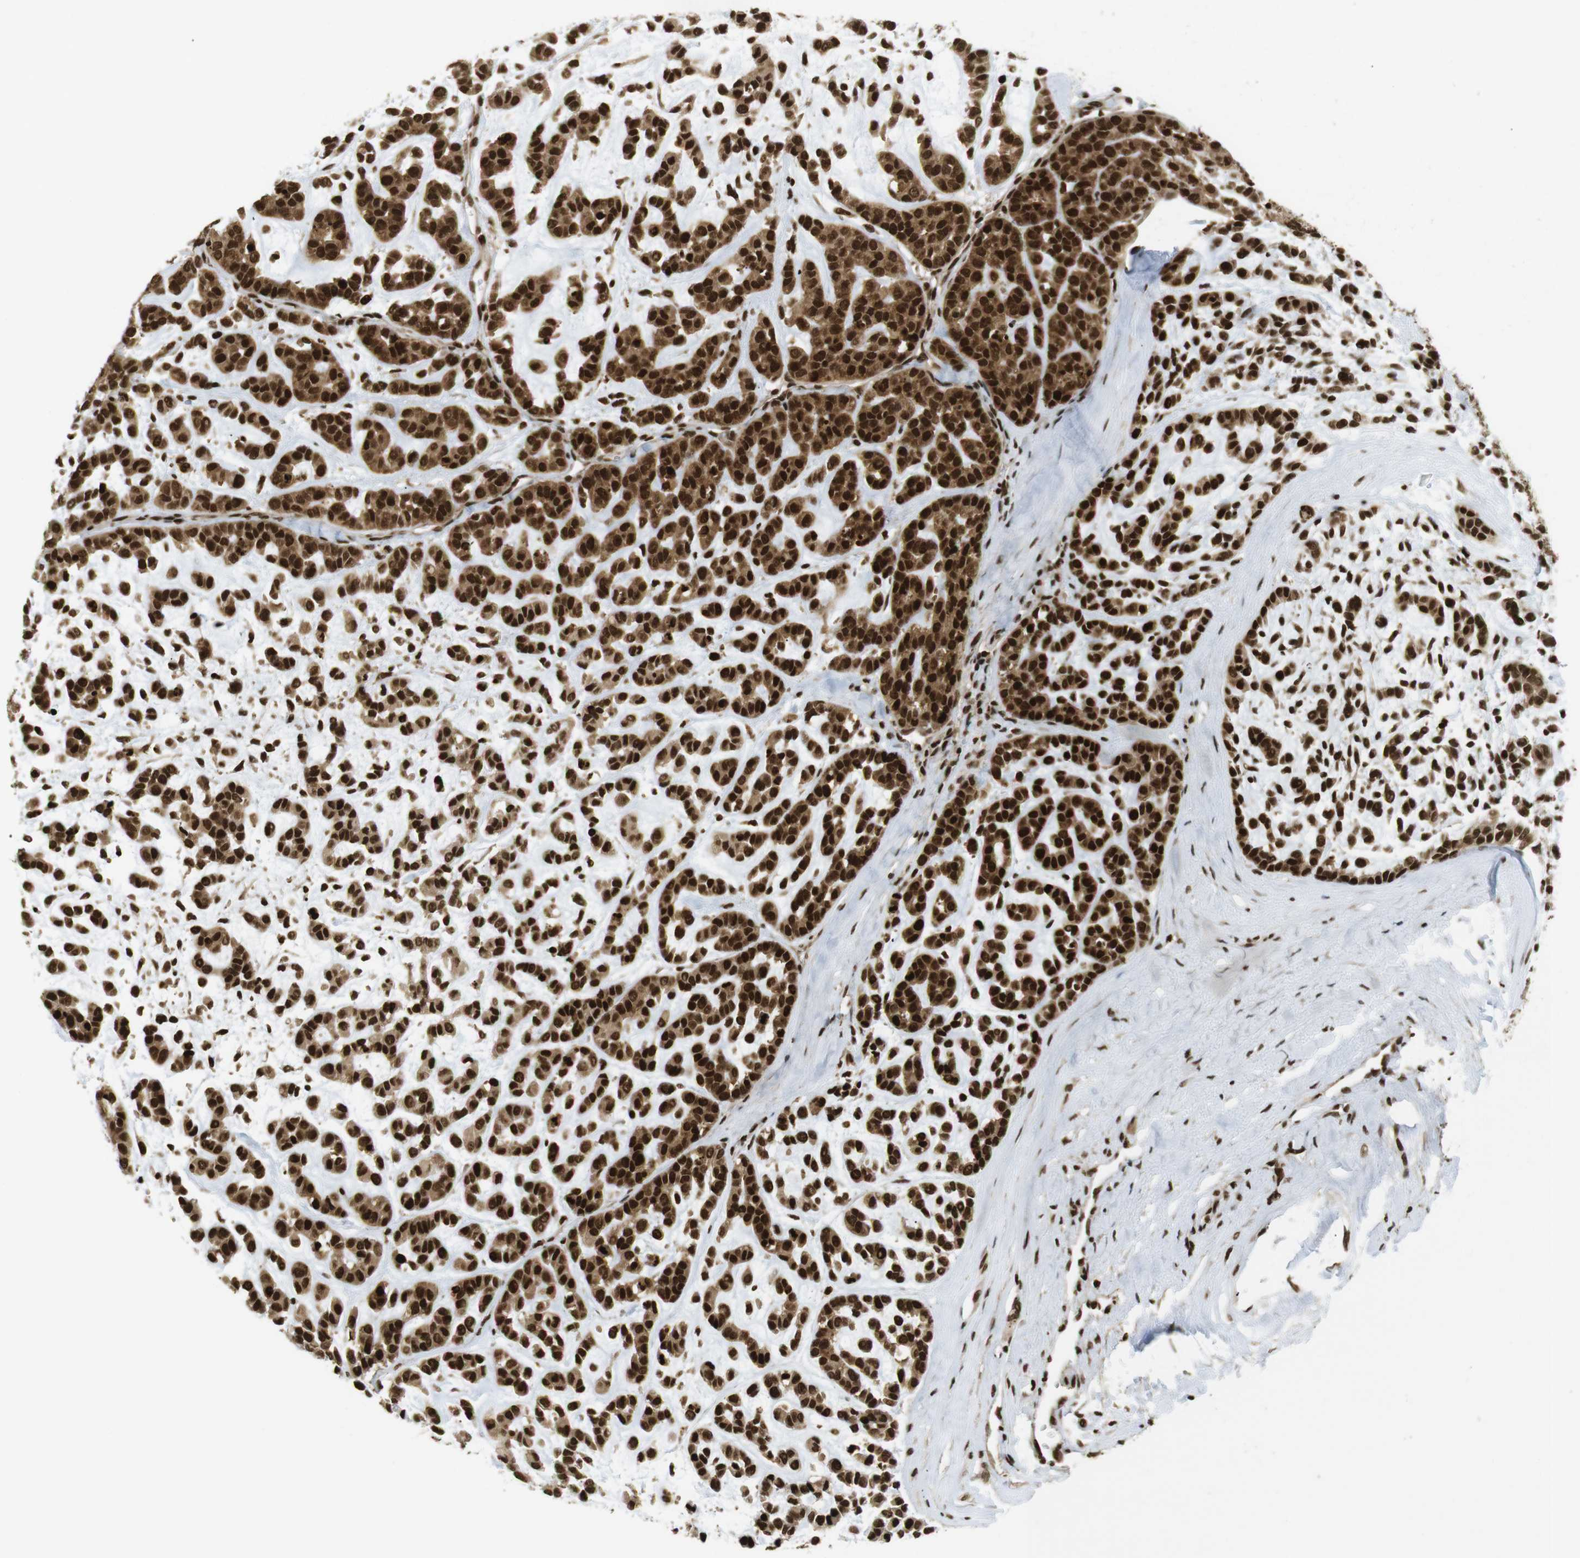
{"staining": {"intensity": "strong", "quantity": ">75%", "location": "cytoplasmic/membranous,nuclear"}, "tissue": "head and neck cancer", "cell_type": "Tumor cells", "image_type": "cancer", "snomed": [{"axis": "morphology", "description": "Adenocarcinoma, NOS"}, {"axis": "morphology", "description": "Adenoma, NOS"}, {"axis": "topography", "description": "Head-Neck"}], "caption": "DAB (3,3'-diaminobenzidine) immunohistochemical staining of head and neck cancer (adenoma) exhibits strong cytoplasmic/membranous and nuclear protein expression in approximately >75% of tumor cells. Immunohistochemistry stains the protein in brown and the nuclei are stained blue.", "gene": "RUVBL2", "patient": {"sex": "female", "age": 55}}